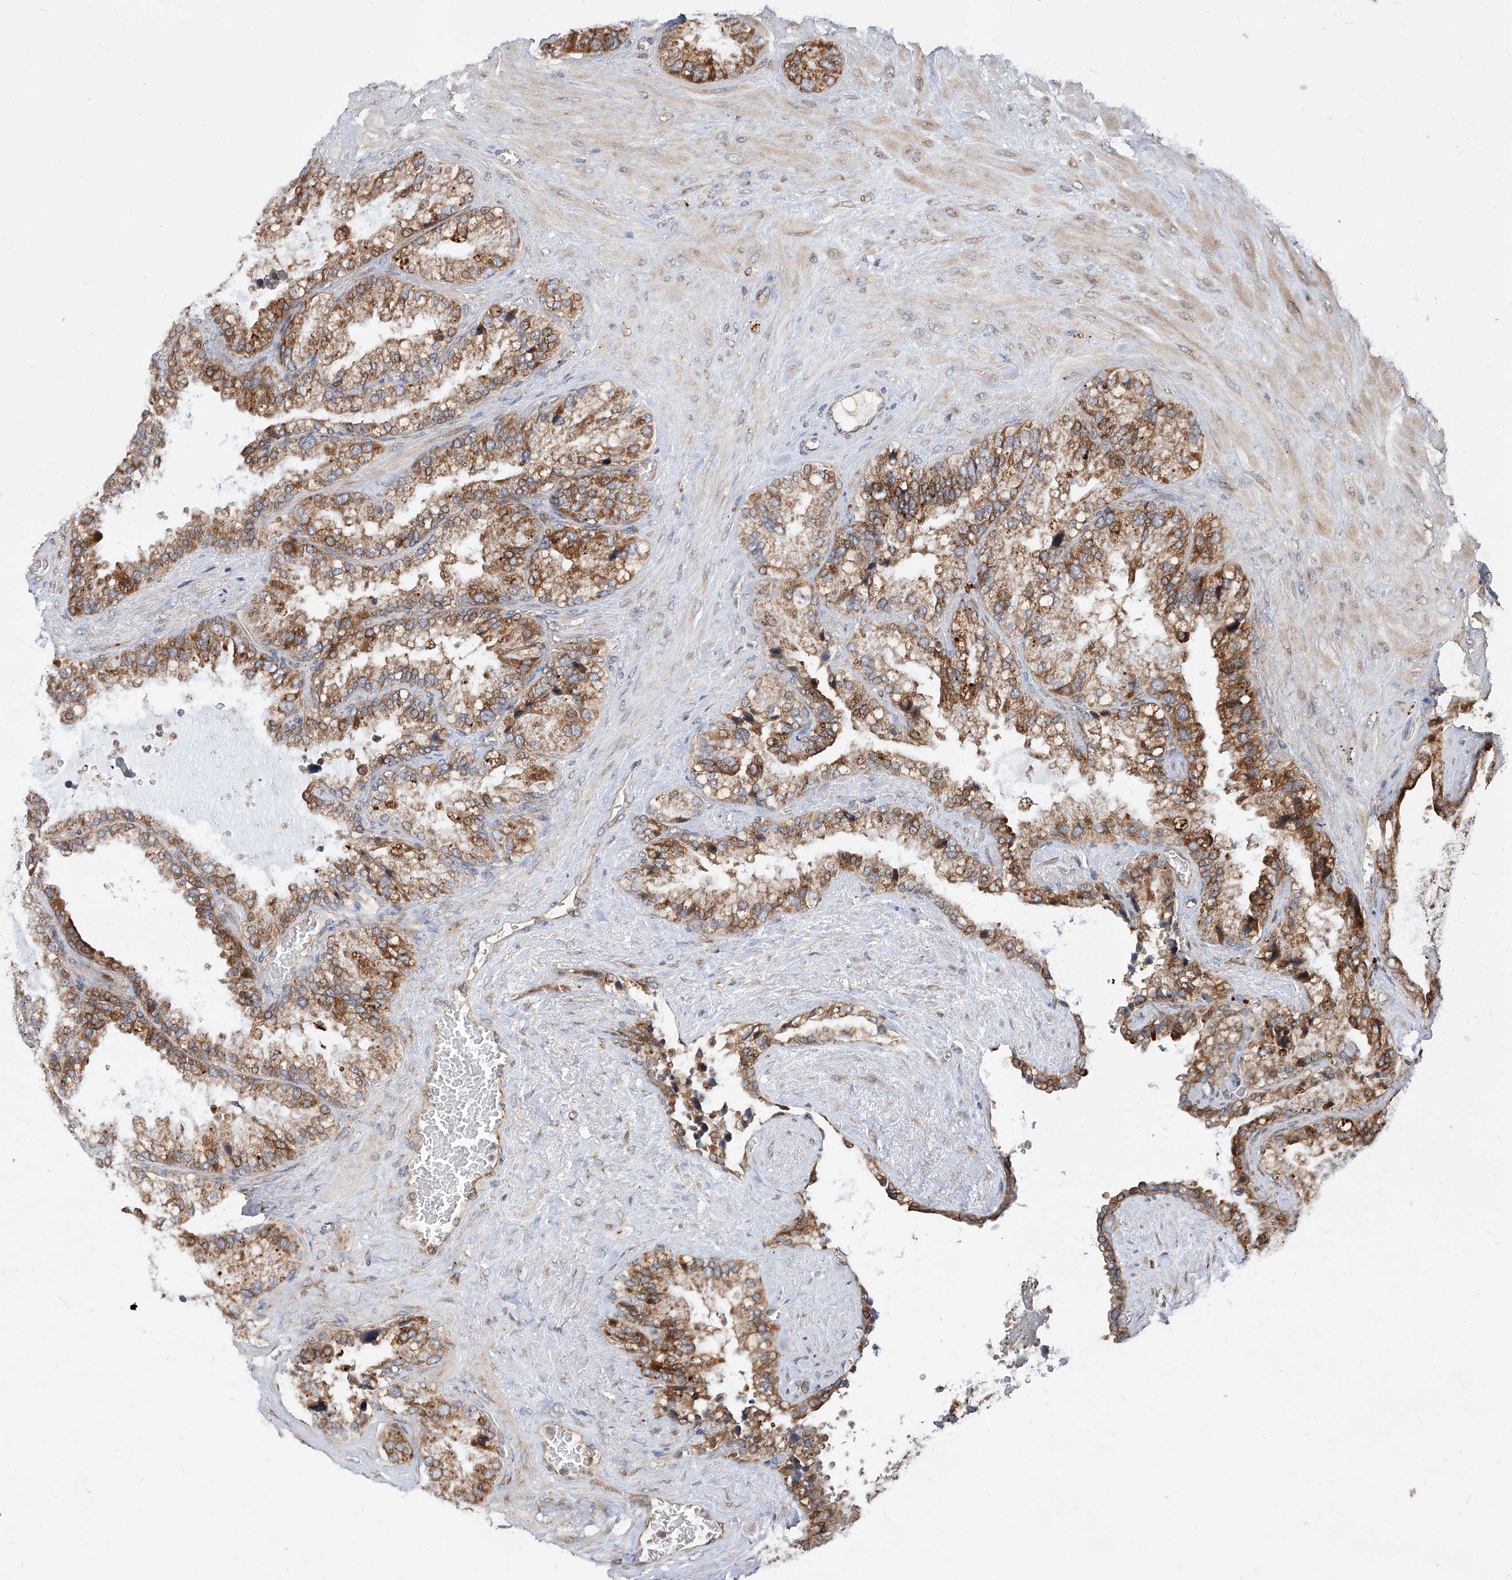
{"staining": {"intensity": "moderate", "quantity": ">75%", "location": "cytoplasmic/membranous"}, "tissue": "seminal vesicle", "cell_type": "Glandular cells", "image_type": "normal", "snomed": [{"axis": "morphology", "description": "Normal tissue, NOS"}, {"axis": "topography", "description": "Prostate"}, {"axis": "topography", "description": "Seminal veicle"}], "caption": "A histopathology image showing moderate cytoplasmic/membranous staining in approximately >75% of glandular cells in benign seminal vesicle, as visualized by brown immunohistochemical staining.", "gene": "DIRAS3", "patient": {"sex": "male", "age": 68}}